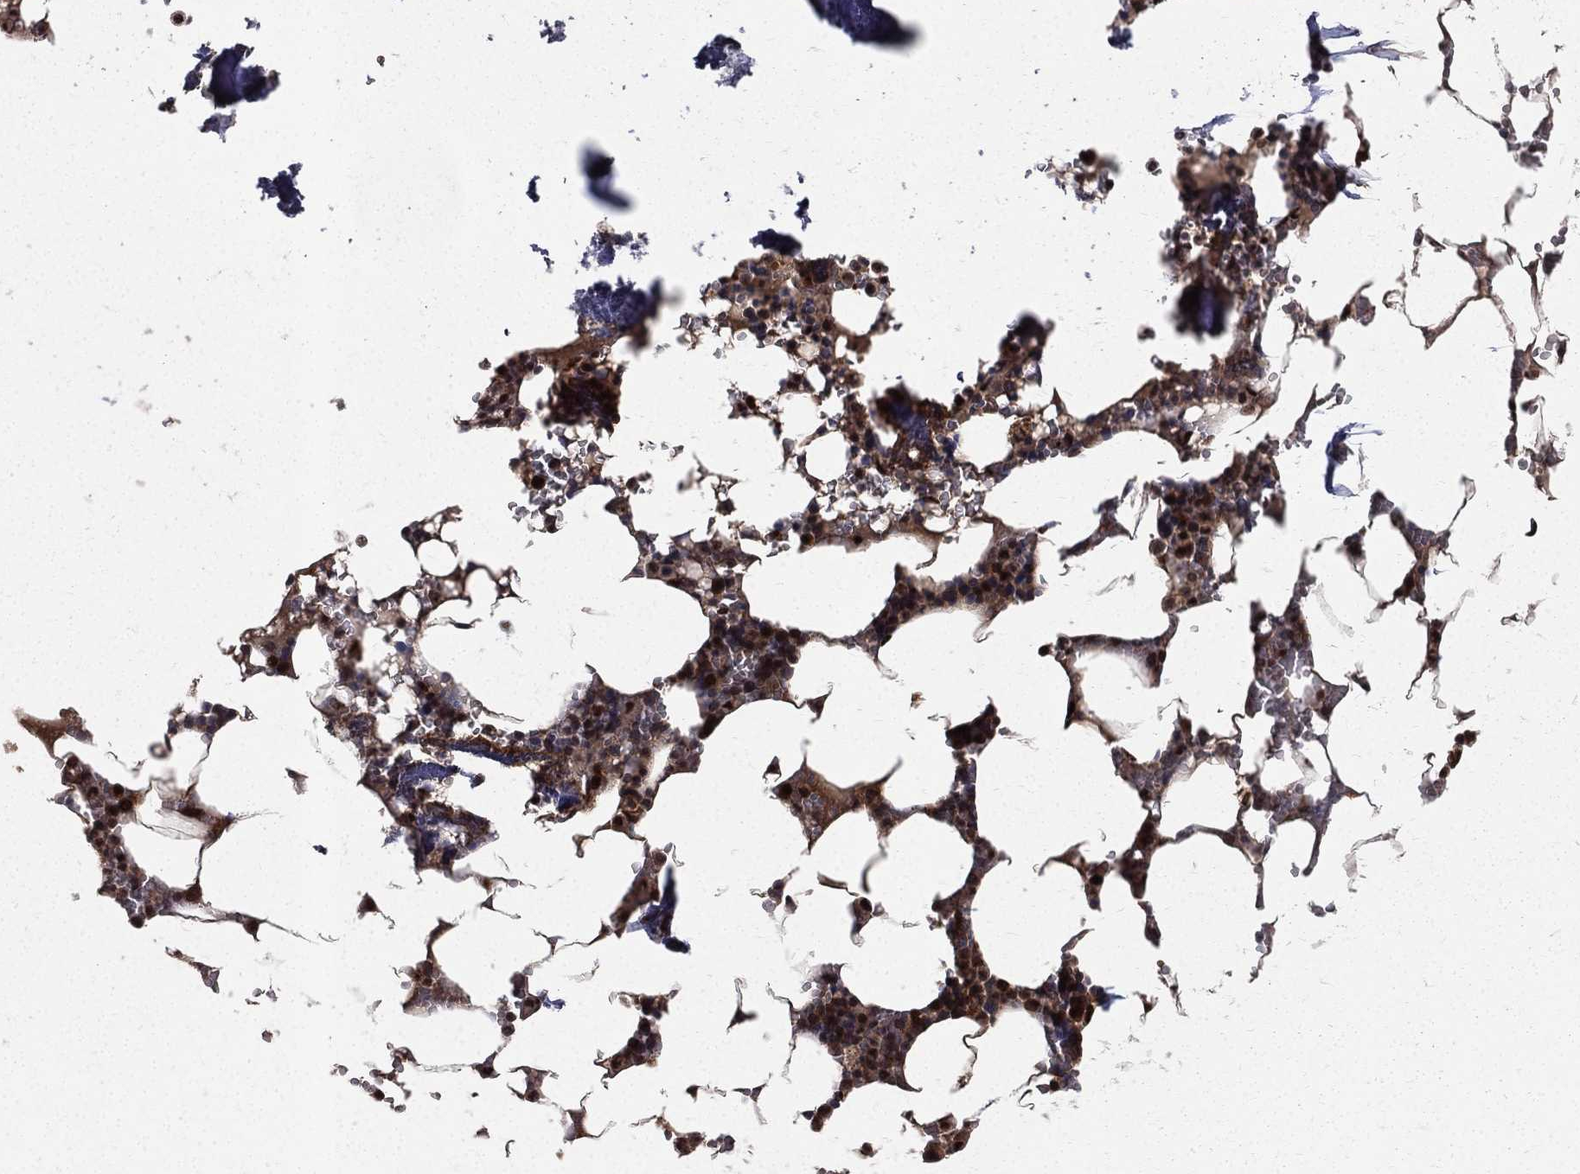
{"staining": {"intensity": "moderate", "quantity": ">75%", "location": "cytoplasmic/membranous,nuclear"}, "tissue": "bone marrow", "cell_type": "Hematopoietic cells", "image_type": "normal", "snomed": [{"axis": "morphology", "description": "Normal tissue, NOS"}, {"axis": "topography", "description": "Bone marrow"}], "caption": "A medium amount of moderate cytoplasmic/membranous,nuclear expression is present in about >75% of hematopoietic cells in unremarkable bone marrow. Nuclei are stained in blue.", "gene": "COPS4", "patient": {"sex": "female", "age": 64}}